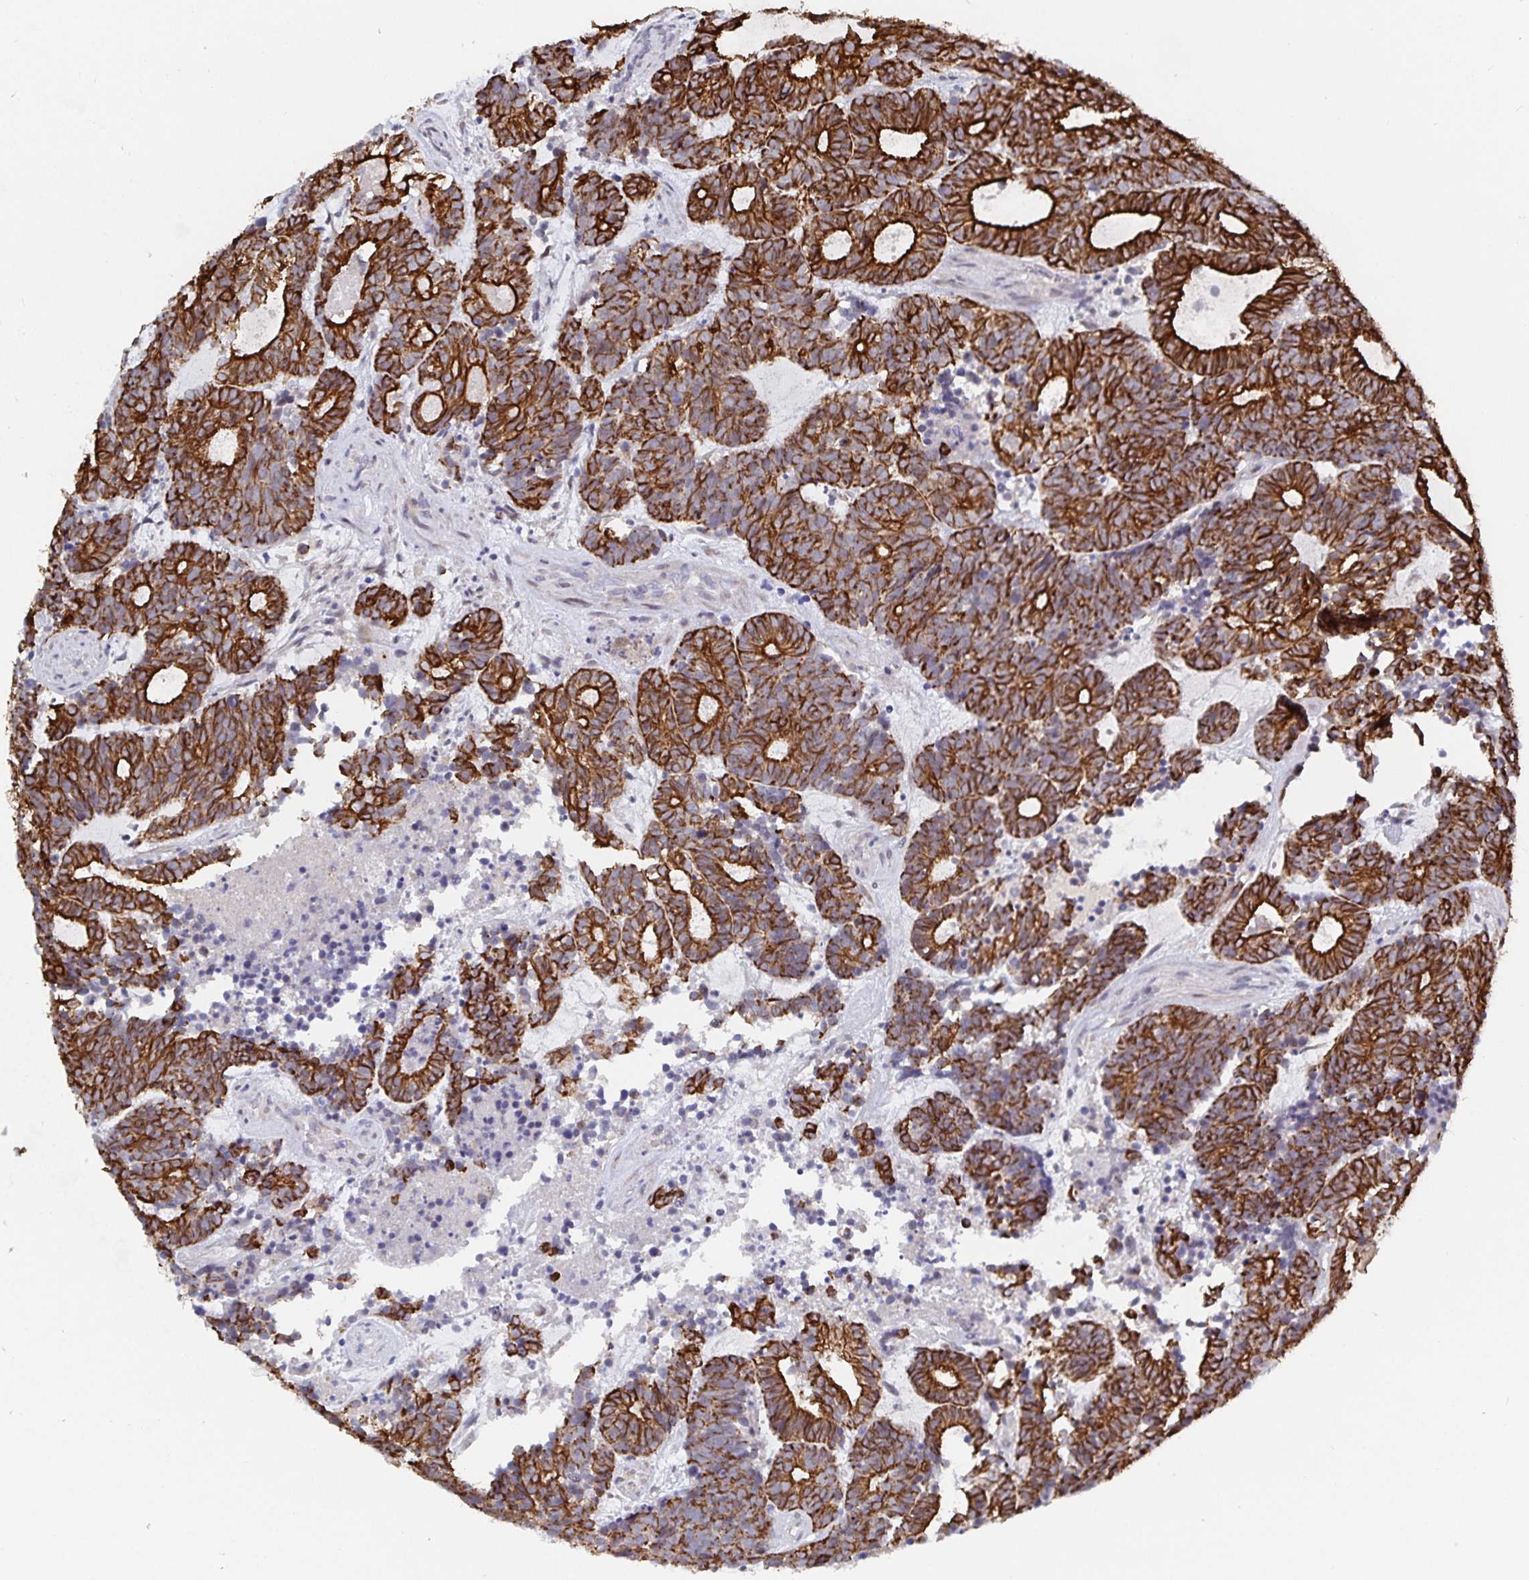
{"staining": {"intensity": "strong", "quantity": ">75%", "location": "cytoplasmic/membranous"}, "tissue": "head and neck cancer", "cell_type": "Tumor cells", "image_type": "cancer", "snomed": [{"axis": "morphology", "description": "Adenocarcinoma, NOS"}, {"axis": "topography", "description": "Head-Neck"}], "caption": "DAB immunohistochemical staining of head and neck adenocarcinoma displays strong cytoplasmic/membranous protein positivity in about >75% of tumor cells.", "gene": "ZIK1", "patient": {"sex": "female", "age": 81}}